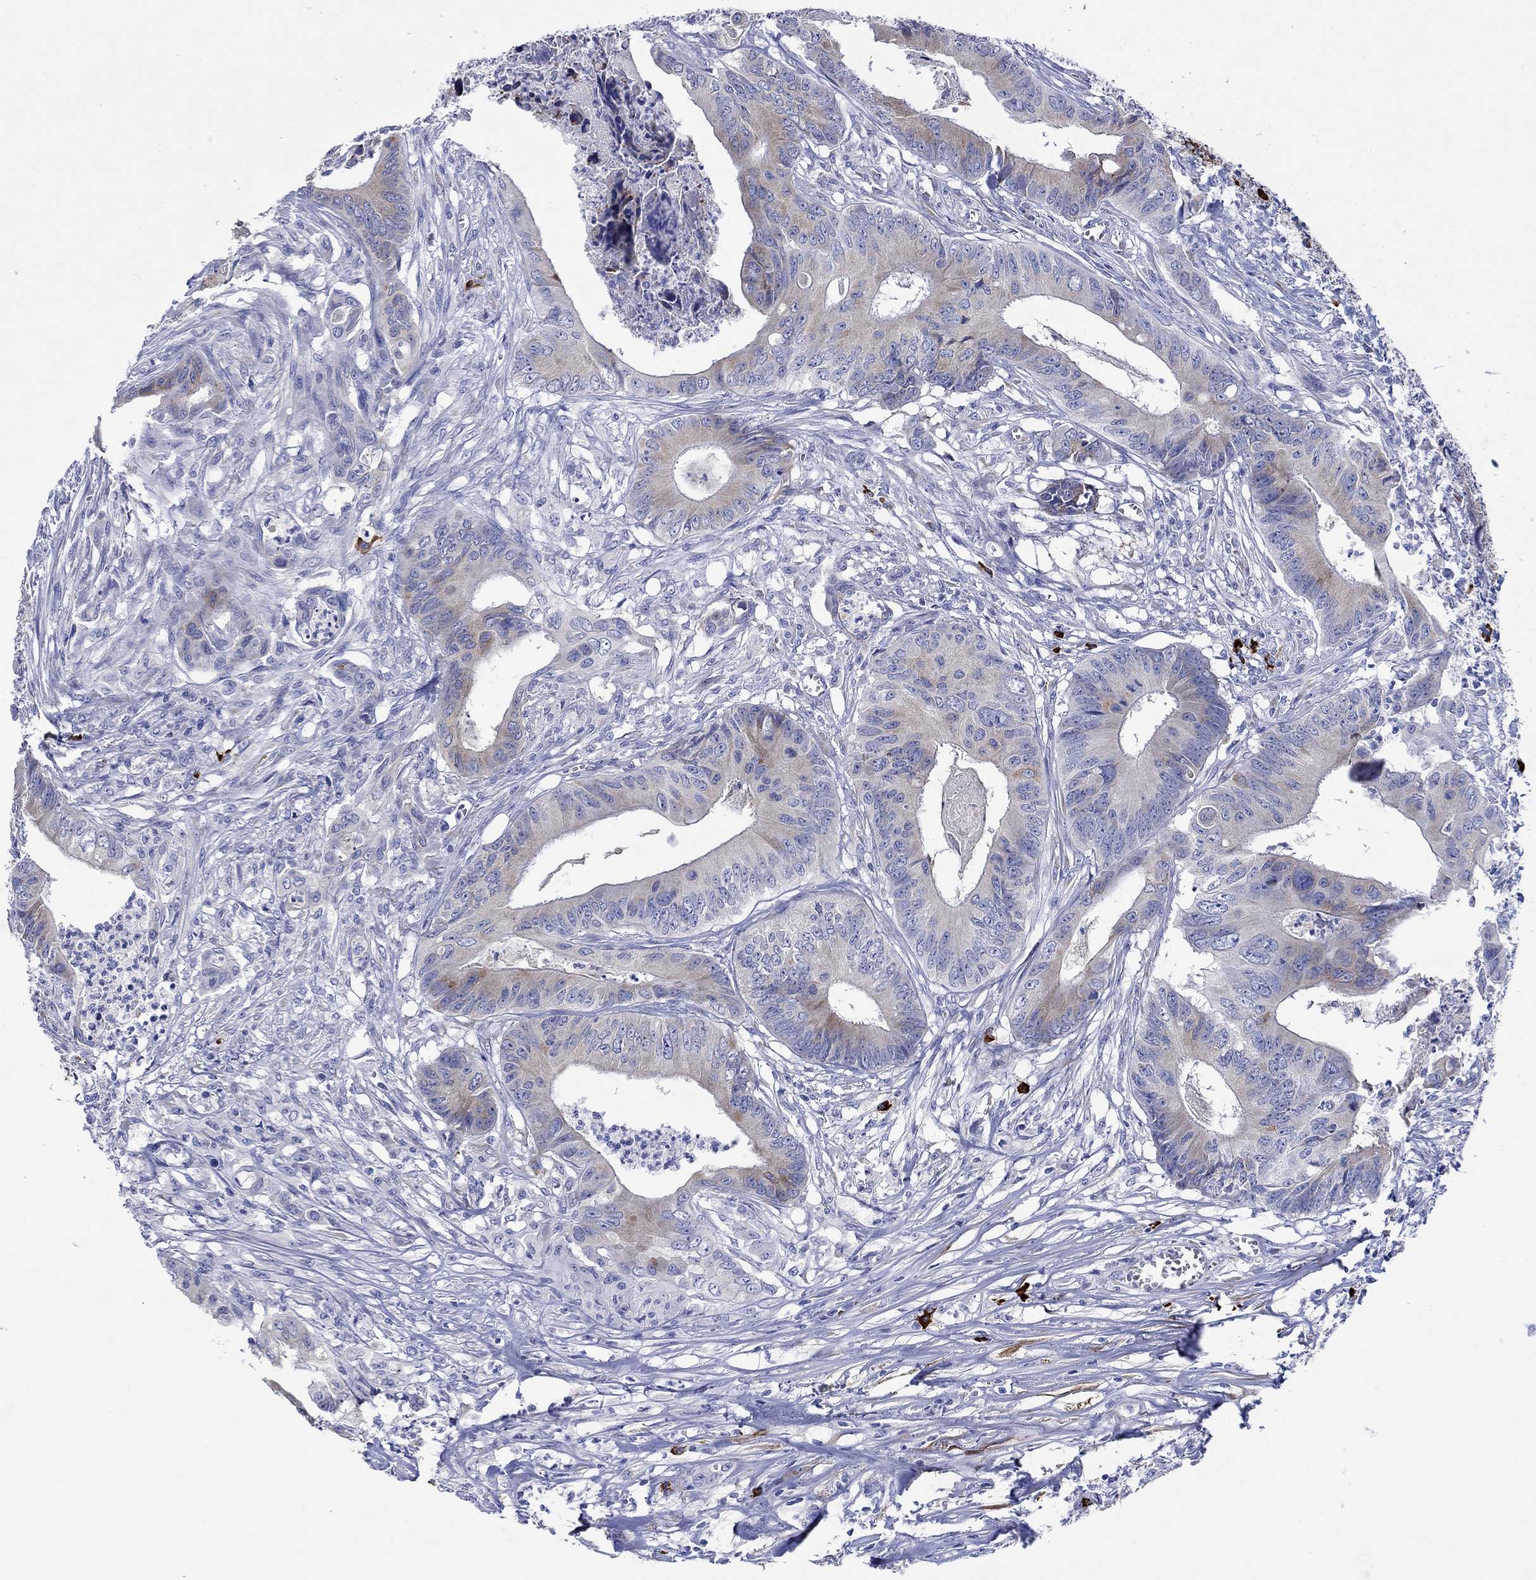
{"staining": {"intensity": "weak", "quantity": "<25%", "location": "cytoplasmic/membranous"}, "tissue": "colorectal cancer", "cell_type": "Tumor cells", "image_type": "cancer", "snomed": [{"axis": "morphology", "description": "Adenocarcinoma, NOS"}, {"axis": "topography", "description": "Colon"}], "caption": "Immunohistochemistry (IHC) micrograph of neoplastic tissue: adenocarcinoma (colorectal) stained with DAB shows no significant protein expression in tumor cells.", "gene": "P2RY6", "patient": {"sex": "male", "age": 84}}